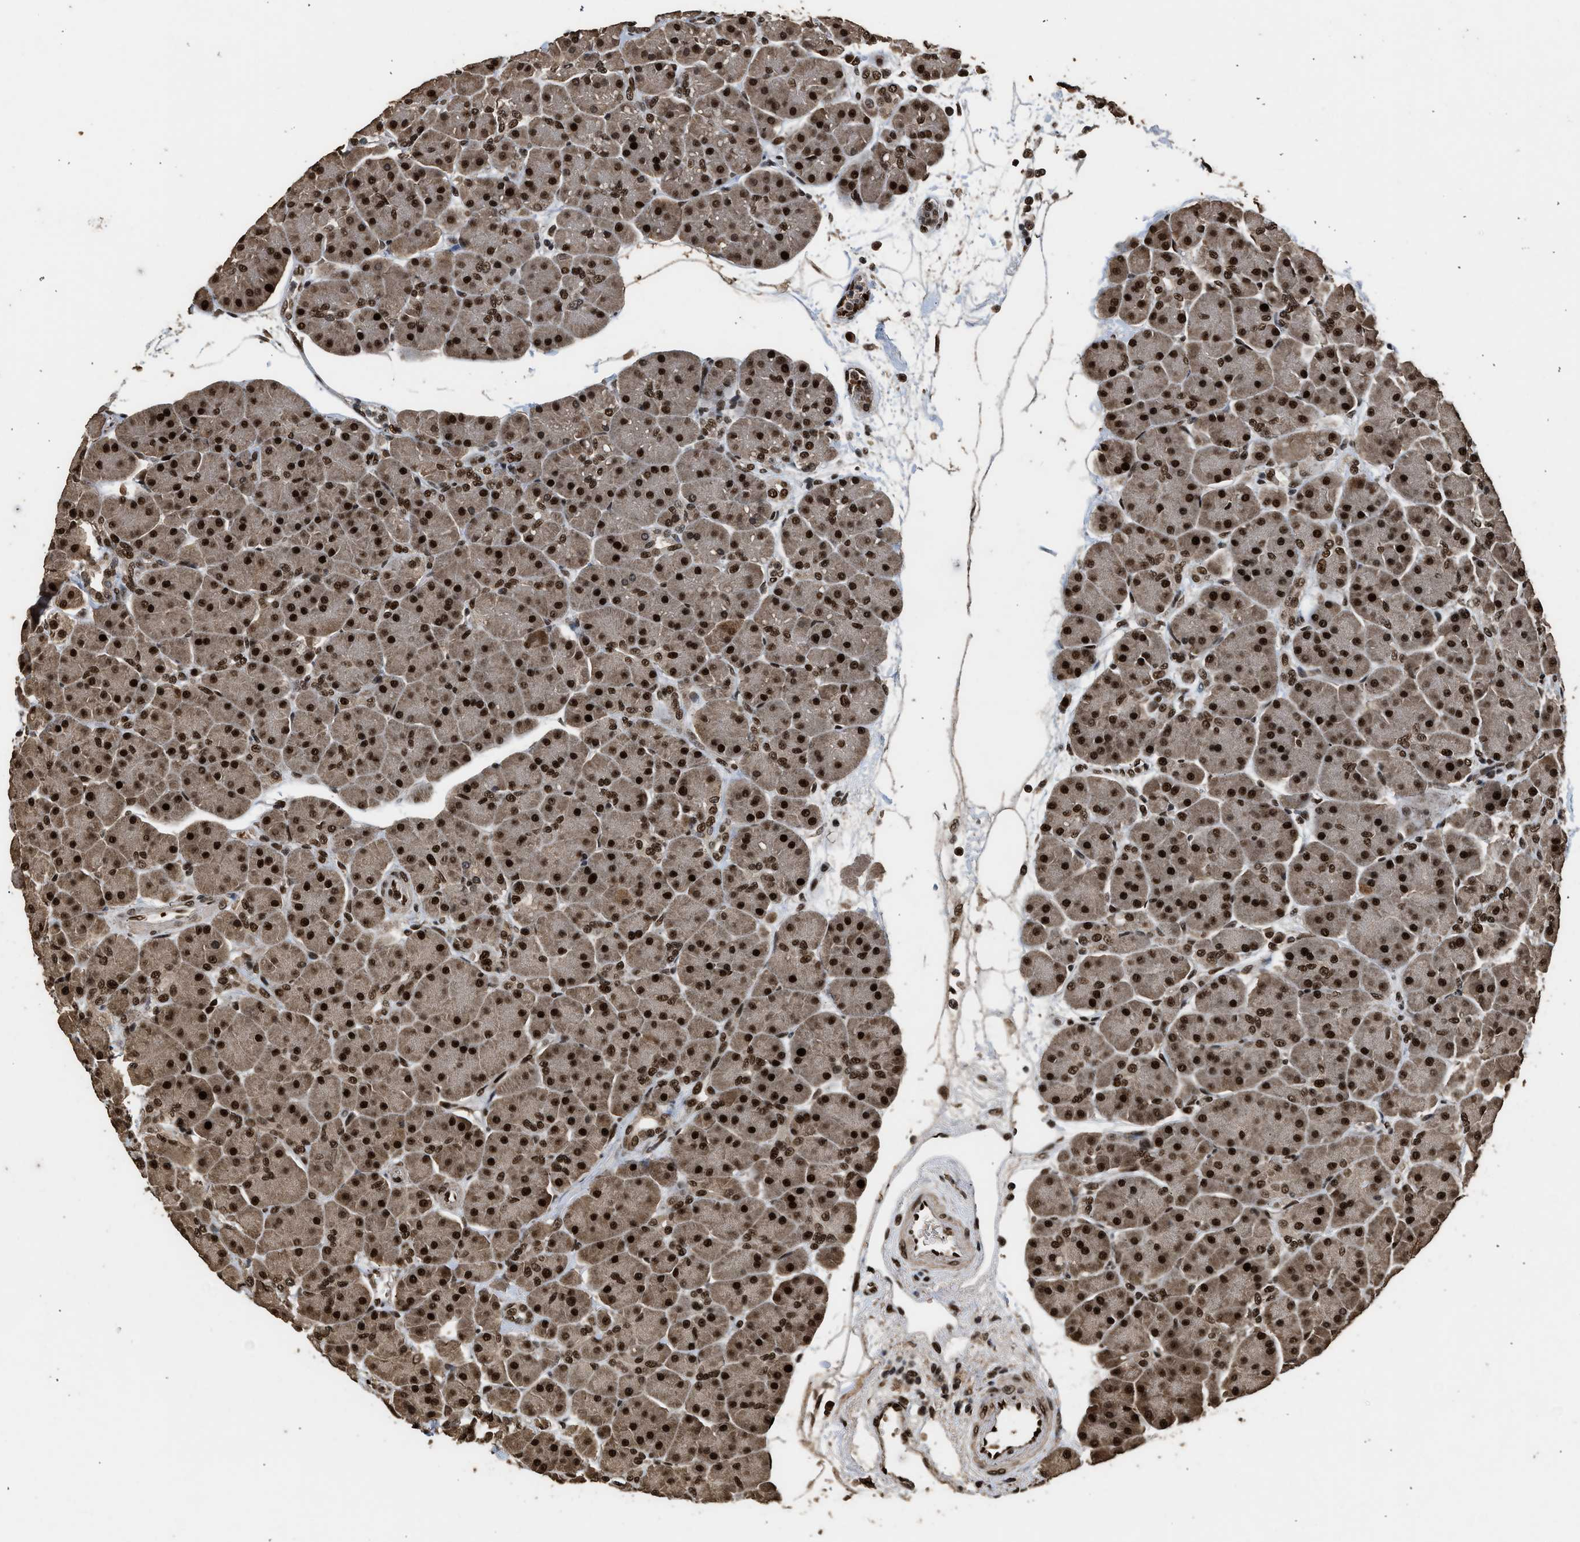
{"staining": {"intensity": "strong", "quantity": ">75%", "location": "nuclear"}, "tissue": "pancreas", "cell_type": "Exocrine glandular cells", "image_type": "normal", "snomed": [{"axis": "morphology", "description": "Normal tissue, NOS"}, {"axis": "topography", "description": "Pancreas"}], "caption": "Unremarkable pancreas reveals strong nuclear staining in approximately >75% of exocrine glandular cells, visualized by immunohistochemistry.", "gene": "PPP4R3B", "patient": {"sex": "male", "age": 66}}